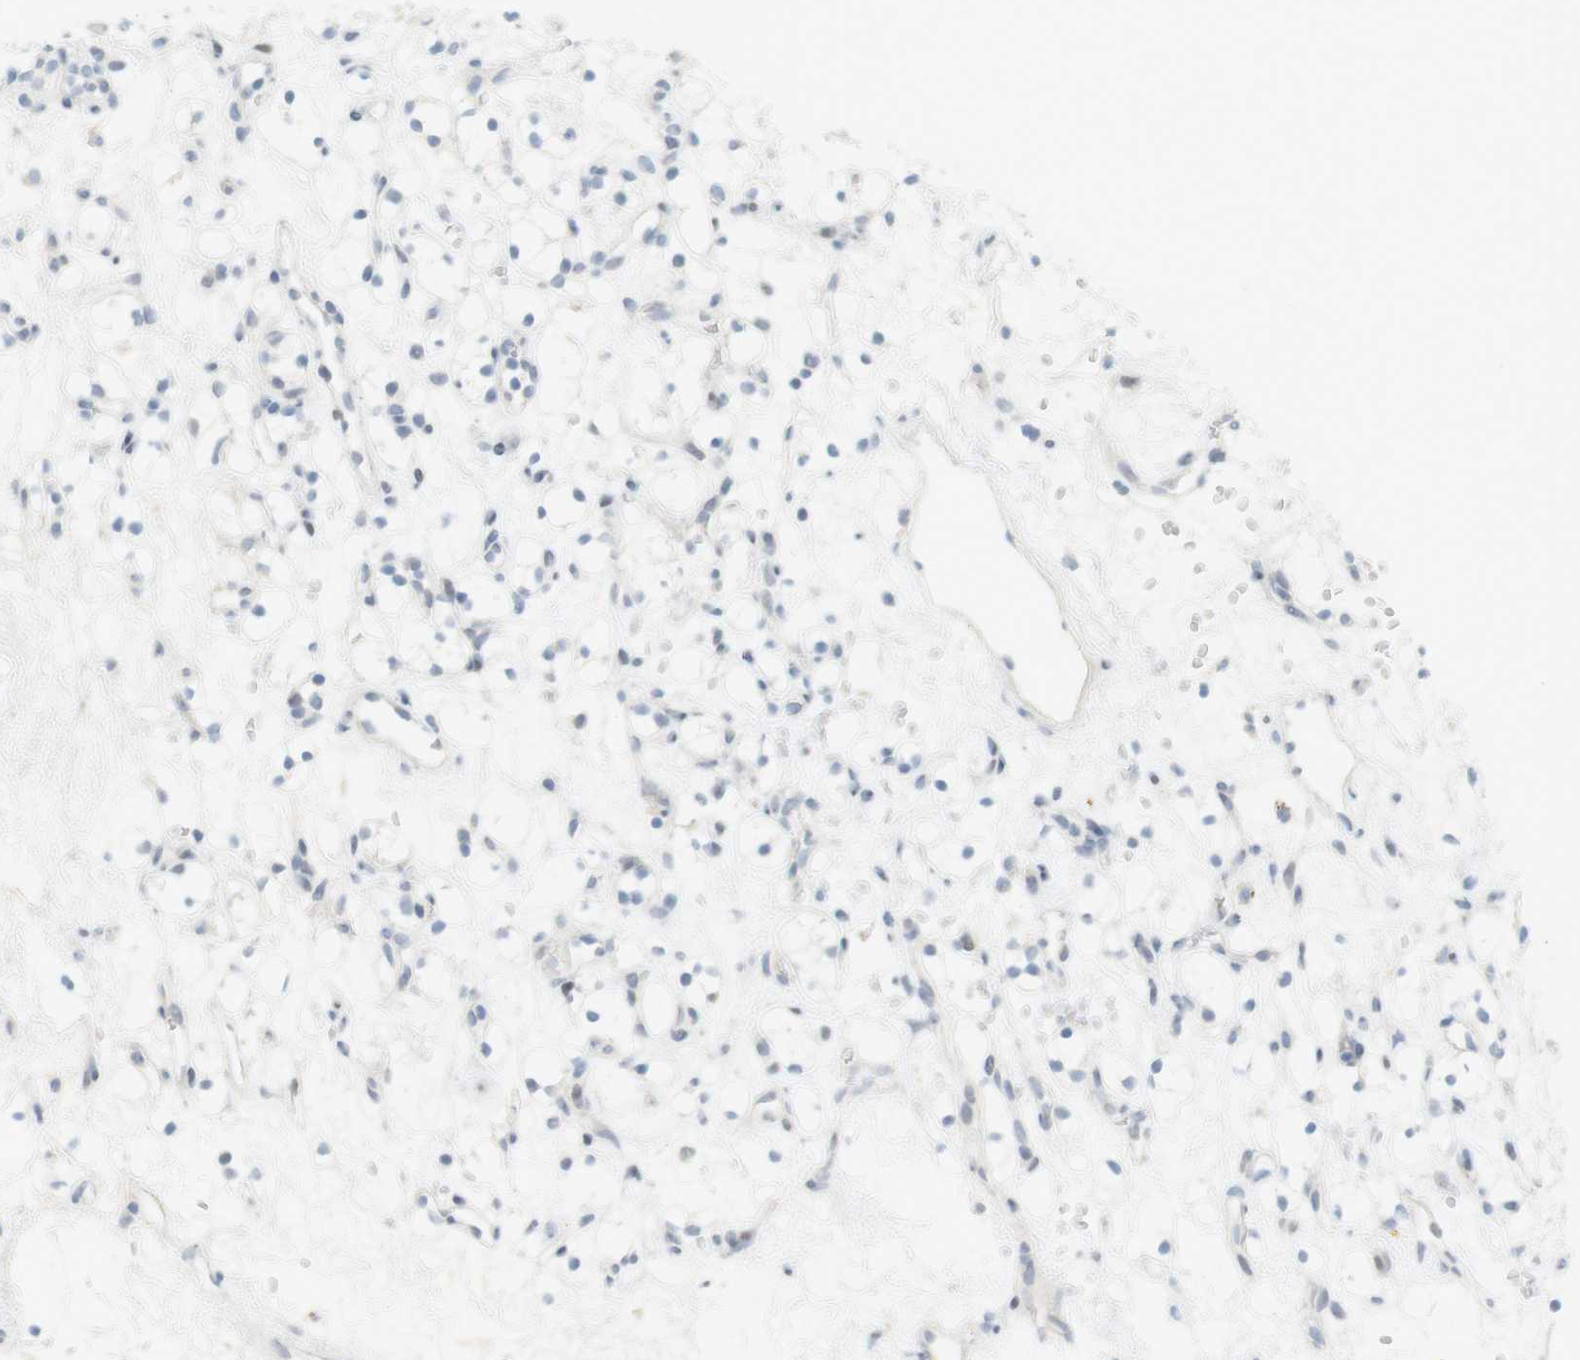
{"staining": {"intensity": "negative", "quantity": "none", "location": "none"}, "tissue": "renal cancer", "cell_type": "Tumor cells", "image_type": "cancer", "snomed": [{"axis": "morphology", "description": "Adenocarcinoma, NOS"}, {"axis": "topography", "description": "Kidney"}], "caption": "DAB immunohistochemical staining of human renal cancer exhibits no significant staining in tumor cells.", "gene": "DMC1", "patient": {"sex": "female", "age": 60}}